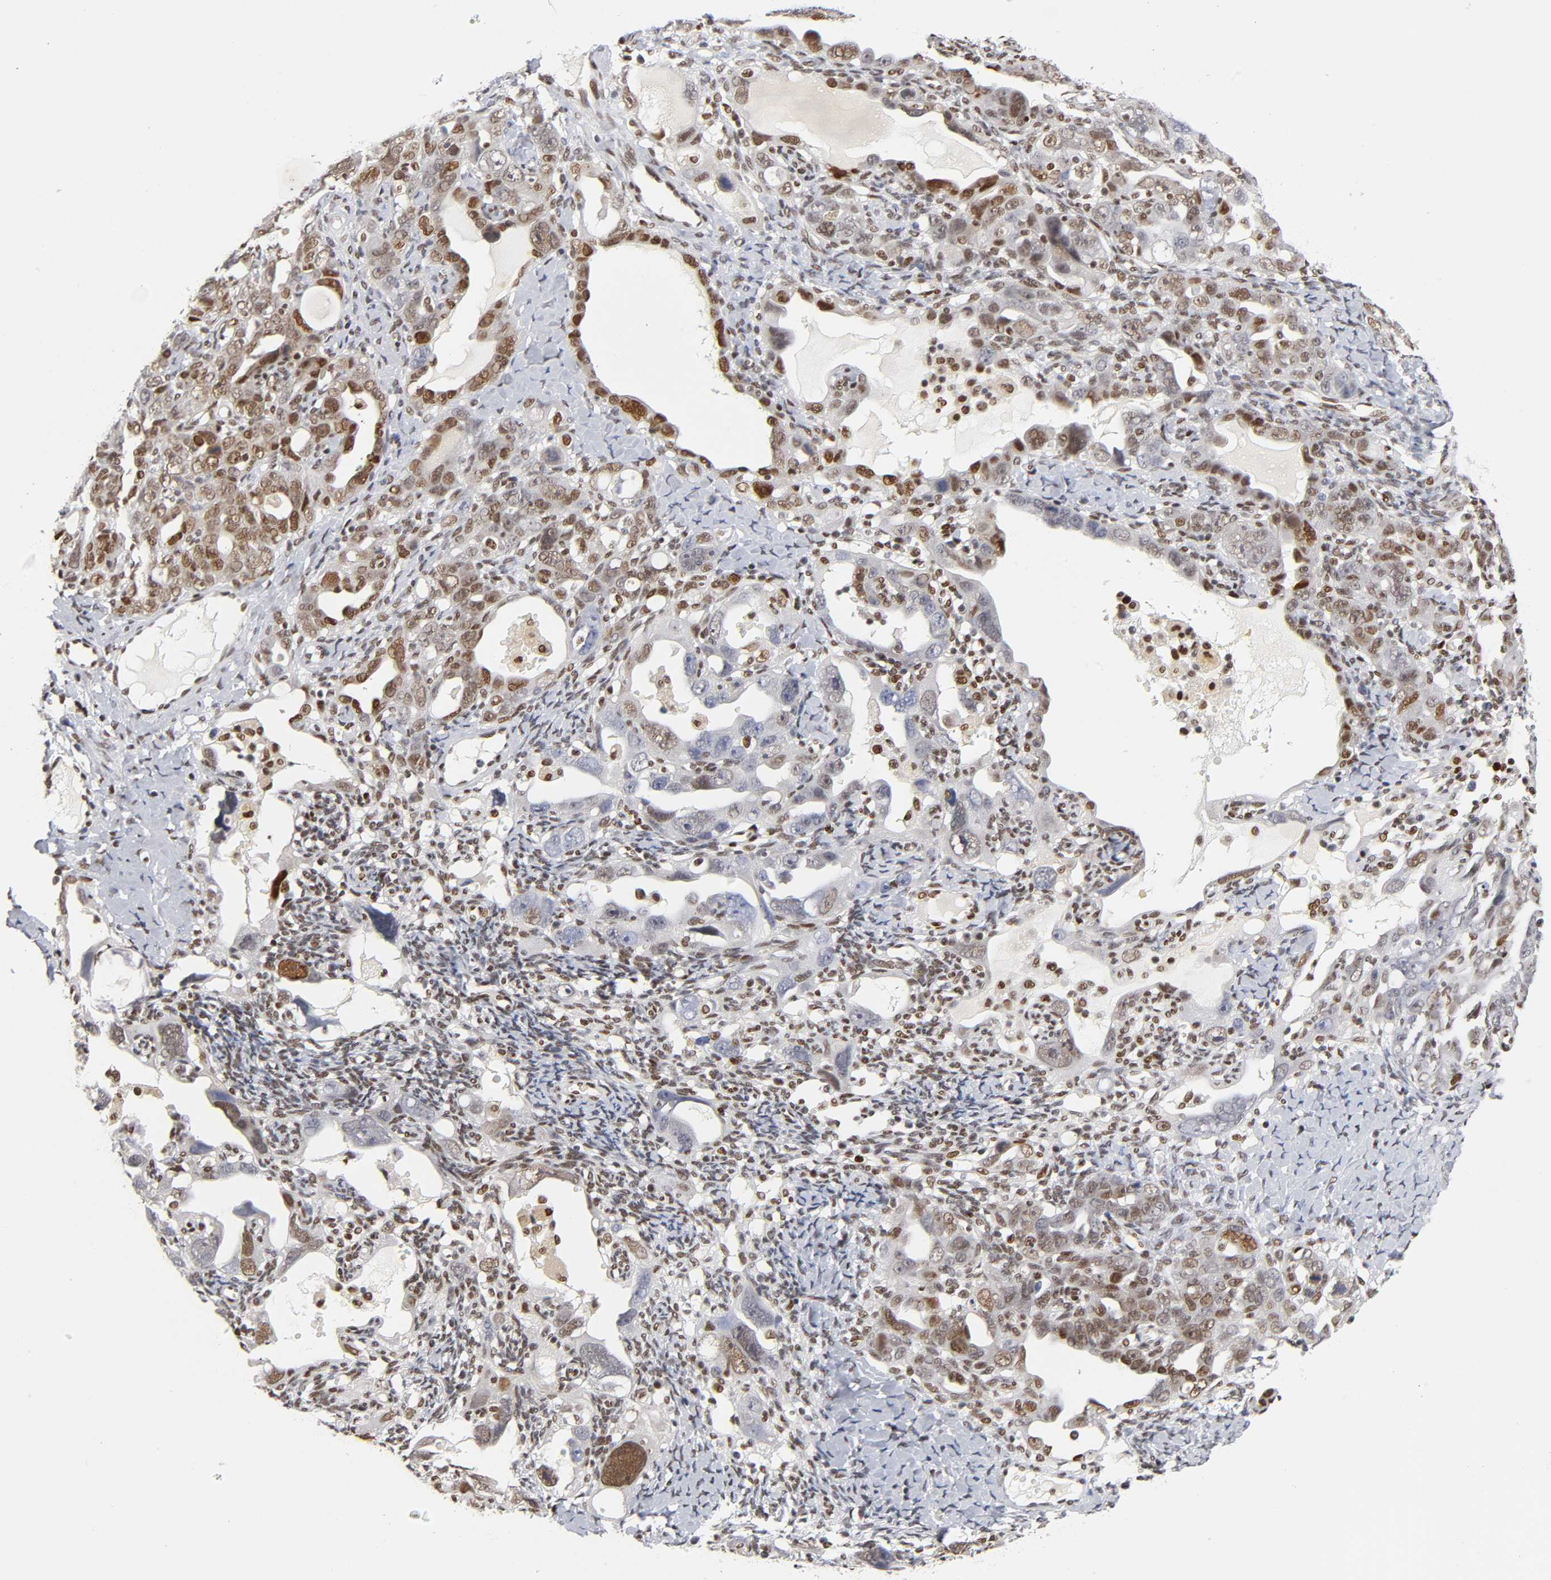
{"staining": {"intensity": "strong", "quantity": ">75%", "location": "nuclear"}, "tissue": "ovarian cancer", "cell_type": "Tumor cells", "image_type": "cancer", "snomed": [{"axis": "morphology", "description": "Cystadenocarcinoma, serous, NOS"}, {"axis": "topography", "description": "Ovary"}], "caption": "Immunohistochemistry of human ovarian cancer (serous cystadenocarcinoma) displays high levels of strong nuclear positivity in about >75% of tumor cells. (Stains: DAB in brown, nuclei in blue, Microscopy: brightfield microscopy at high magnification).", "gene": "NR3C1", "patient": {"sex": "female", "age": 66}}